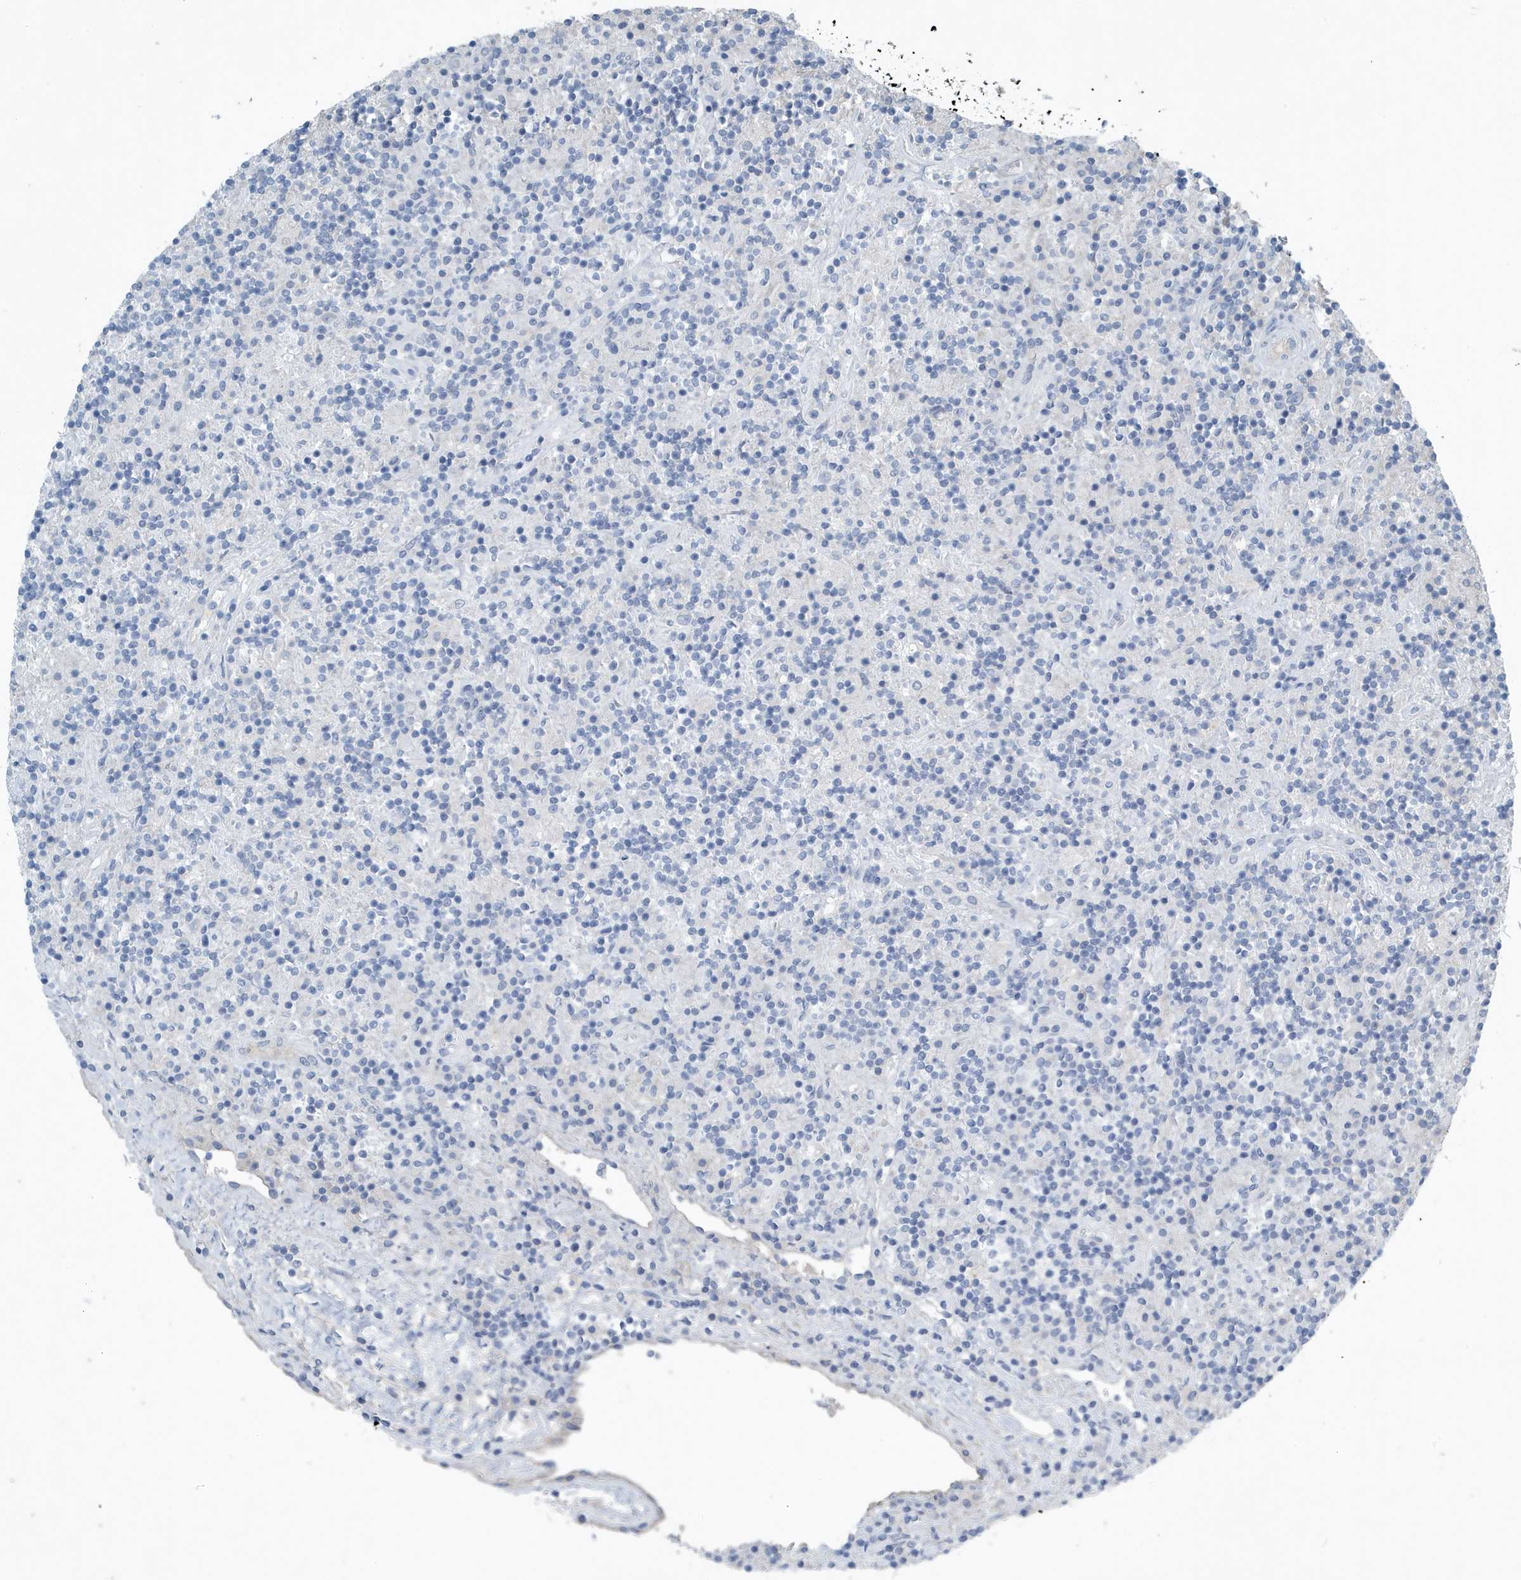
{"staining": {"intensity": "negative", "quantity": "none", "location": "none"}, "tissue": "lymphoma", "cell_type": "Tumor cells", "image_type": "cancer", "snomed": [{"axis": "morphology", "description": "Hodgkin's disease, NOS"}, {"axis": "topography", "description": "Lymph node"}], "caption": "Tumor cells show no significant protein staining in lymphoma.", "gene": "UGT2B4", "patient": {"sex": "male", "age": 70}}